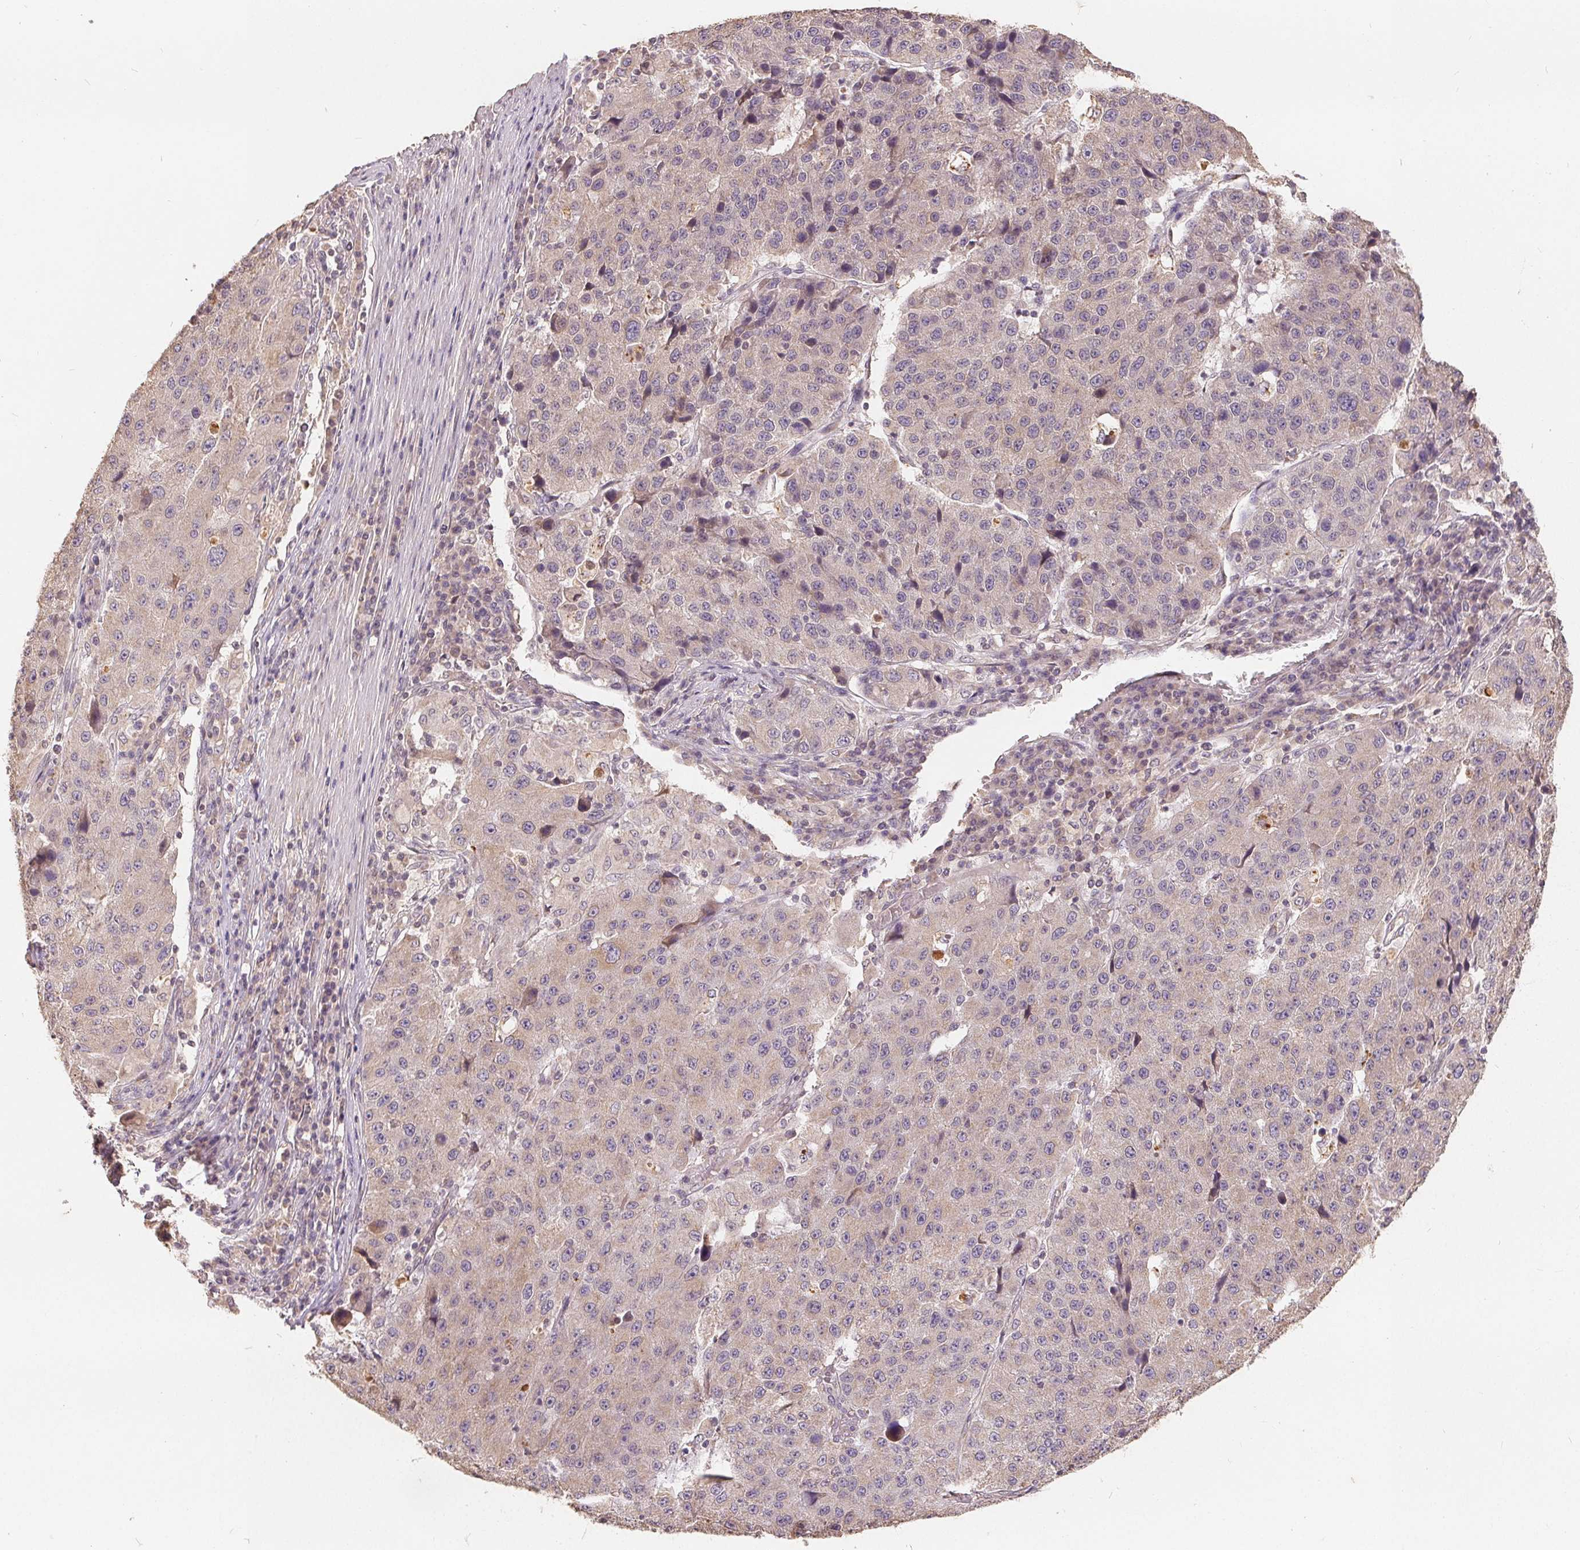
{"staining": {"intensity": "negative", "quantity": "none", "location": "none"}, "tissue": "stomach cancer", "cell_type": "Tumor cells", "image_type": "cancer", "snomed": [{"axis": "morphology", "description": "Adenocarcinoma, NOS"}, {"axis": "topography", "description": "Stomach"}], "caption": "Stomach adenocarcinoma was stained to show a protein in brown. There is no significant expression in tumor cells. The staining is performed using DAB (3,3'-diaminobenzidine) brown chromogen with nuclei counter-stained in using hematoxylin.", "gene": "CDIPT", "patient": {"sex": "male", "age": 71}}